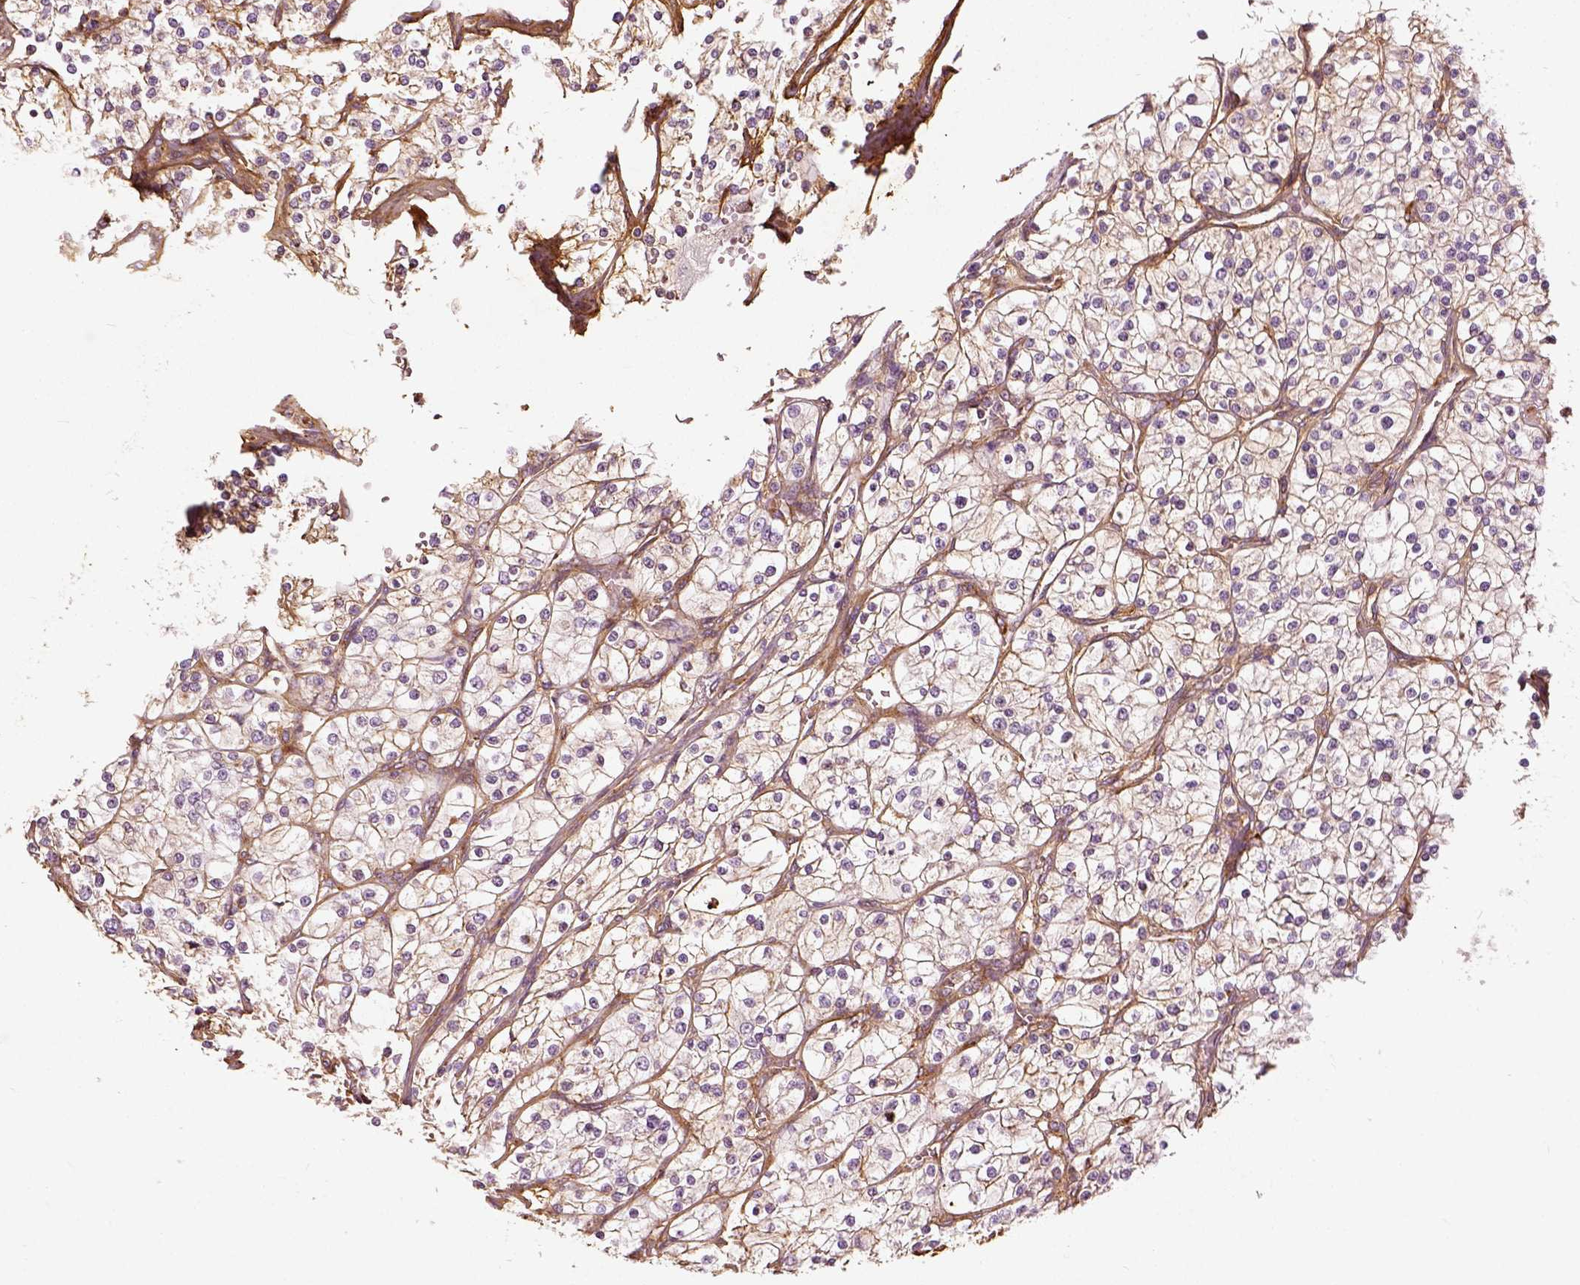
{"staining": {"intensity": "weak", "quantity": ">75%", "location": "cytoplasmic/membranous"}, "tissue": "renal cancer", "cell_type": "Tumor cells", "image_type": "cancer", "snomed": [{"axis": "morphology", "description": "Adenocarcinoma, NOS"}, {"axis": "topography", "description": "Kidney"}], "caption": "Protein staining by immunohistochemistry displays weak cytoplasmic/membranous expression in approximately >75% of tumor cells in renal cancer.", "gene": "COL6A2", "patient": {"sex": "male", "age": 80}}